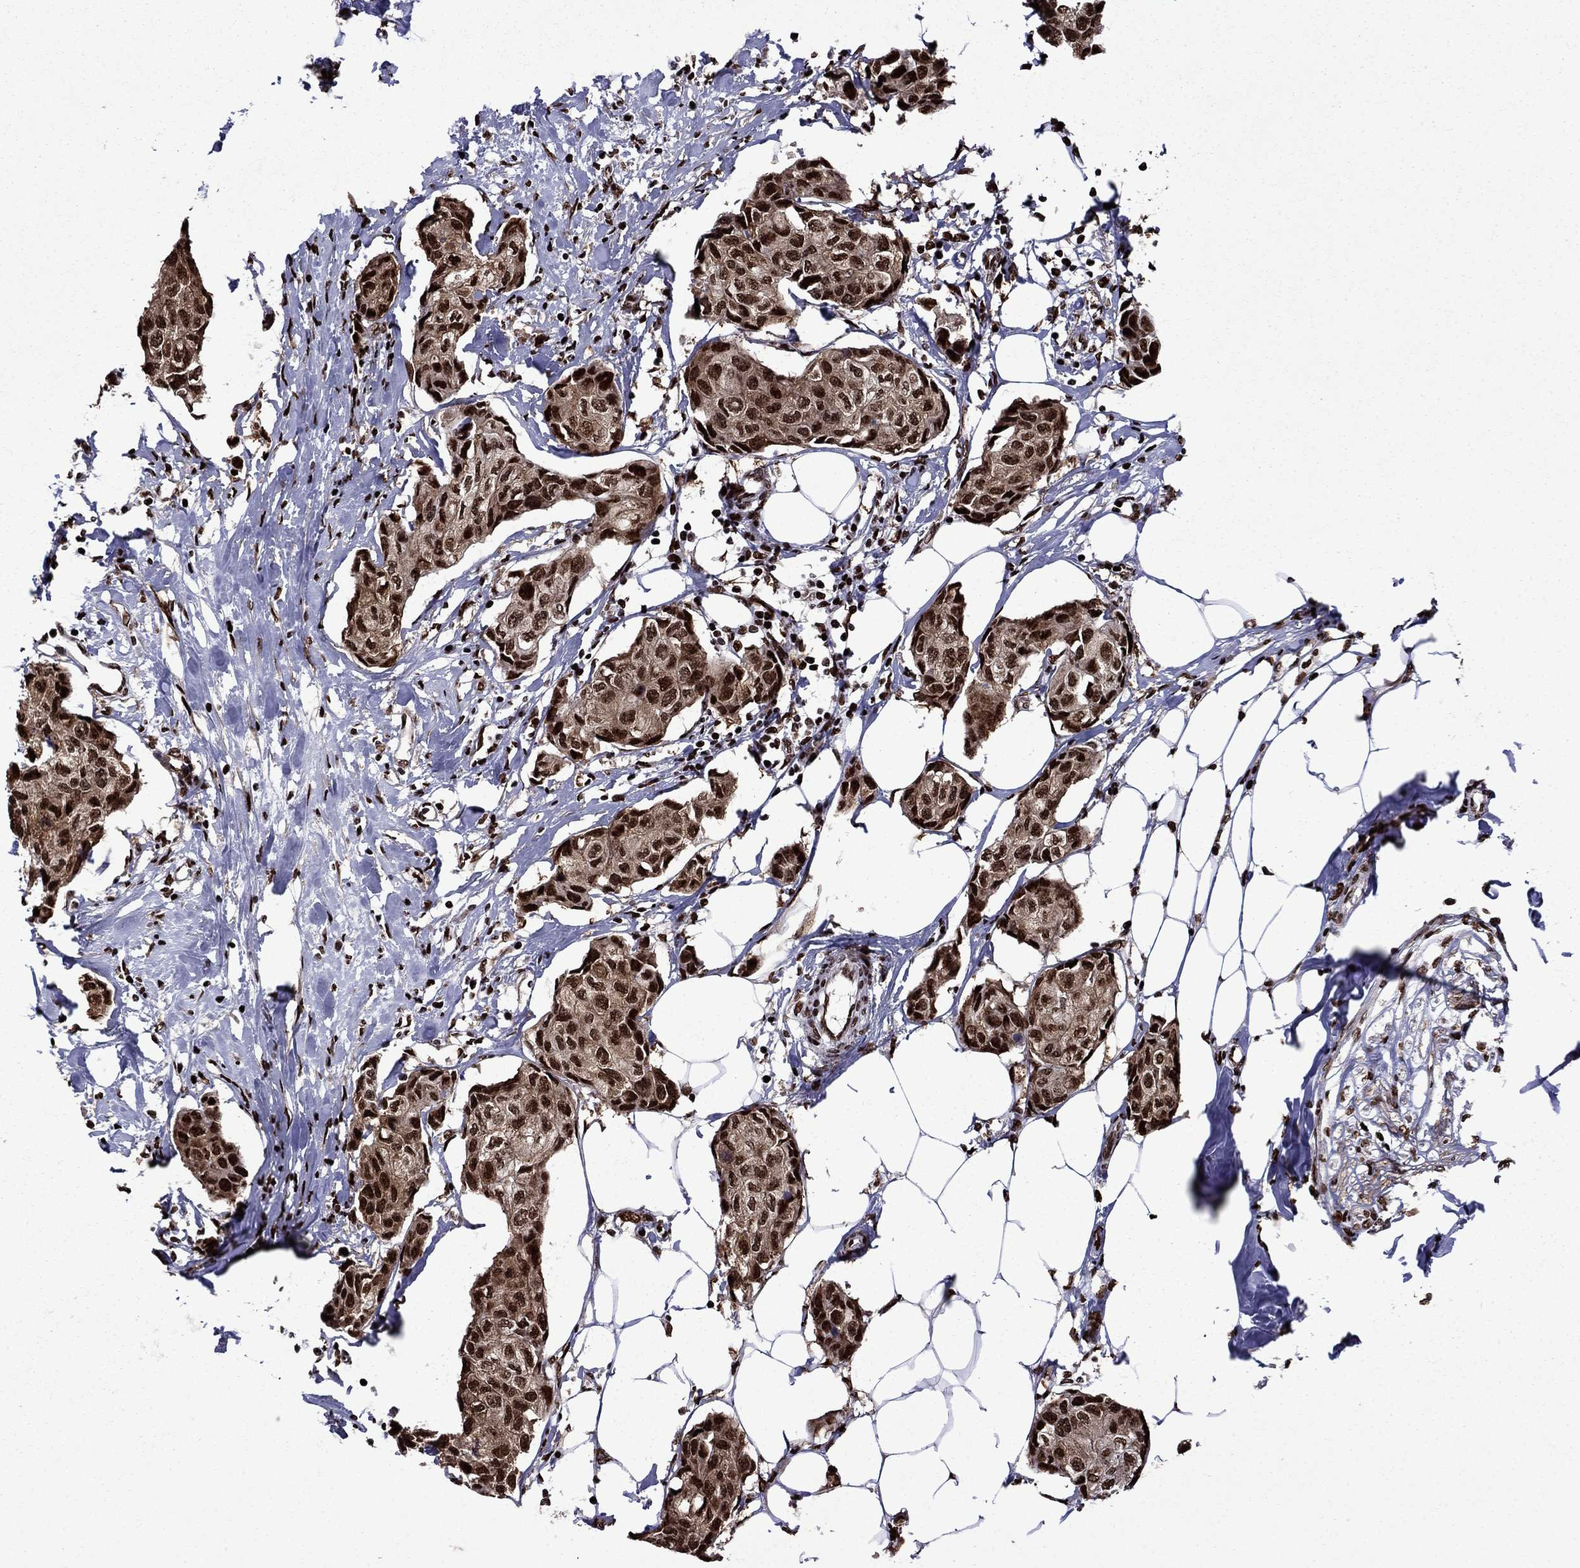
{"staining": {"intensity": "strong", "quantity": ">75%", "location": "nuclear"}, "tissue": "breast cancer", "cell_type": "Tumor cells", "image_type": "cancer", "snomed": [{"axis": "morphology", "description": "Duct carcinoma"}, {"axis": "topography", "description": "Breast"}], "caption": "An IHC micrograph of neoplastic tissue is shown. Protein staining in brown highlights strong nuclear positivity in intraductal carcinoma (breast) within tumor cells.", "gene": "LIMK1", "patient": {"sex": "female", "age": 80}}